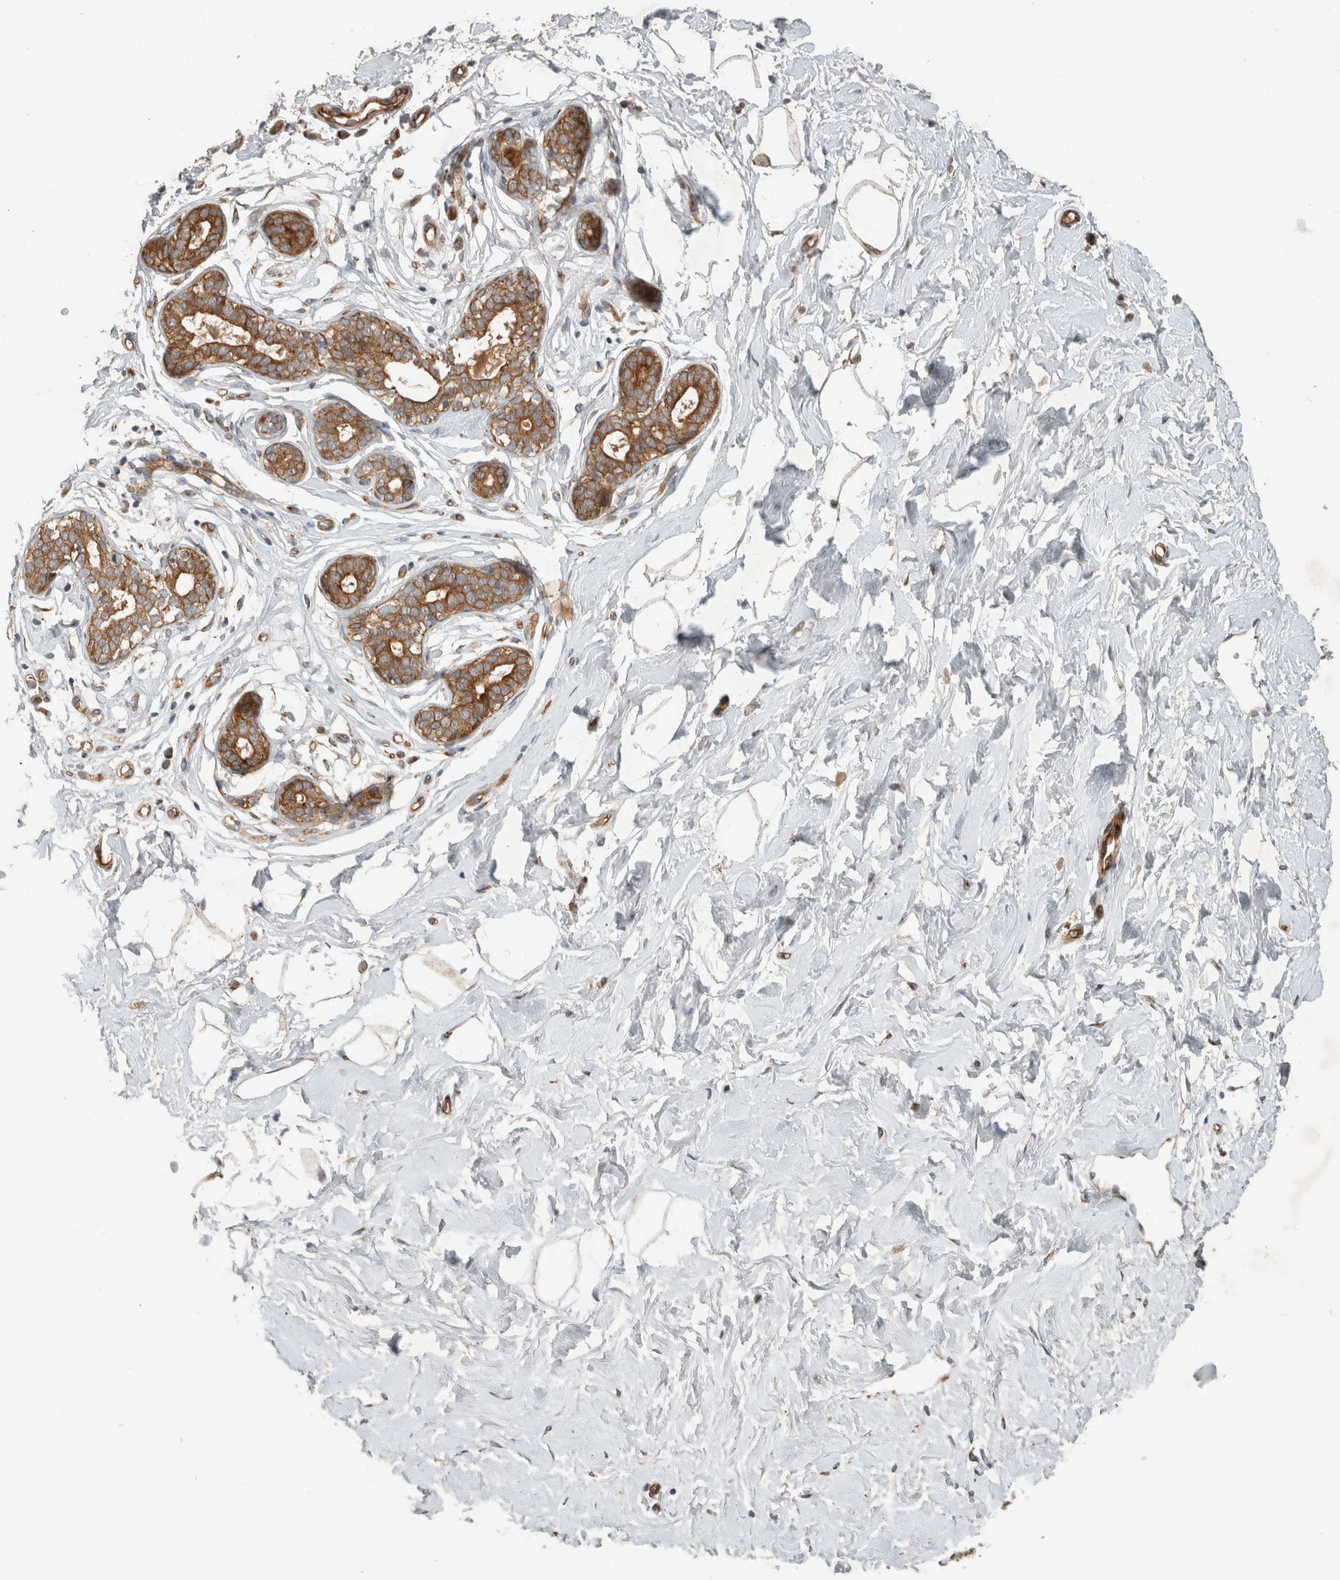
{"staining": {"intensity": "negative", "quantity": "none", "location": "none"}, "tissue": "breast", "cell_type": "Adipocytes", "image_type": "normal", "snomed": [{"axis": "morphology", "description": "Normal tissue, NOS"}, {"axis": "morphology", "description": "Adenoma, NOS"}, {"axis": "topography", "description": "Breast"}], "caption": "High power microscopy micrograph of an IHC micrograph of benign breast, revealing no significant staining in adipocytes.", "gene": "TUBD1", "patient": {"sex": "female", "age": 23}}